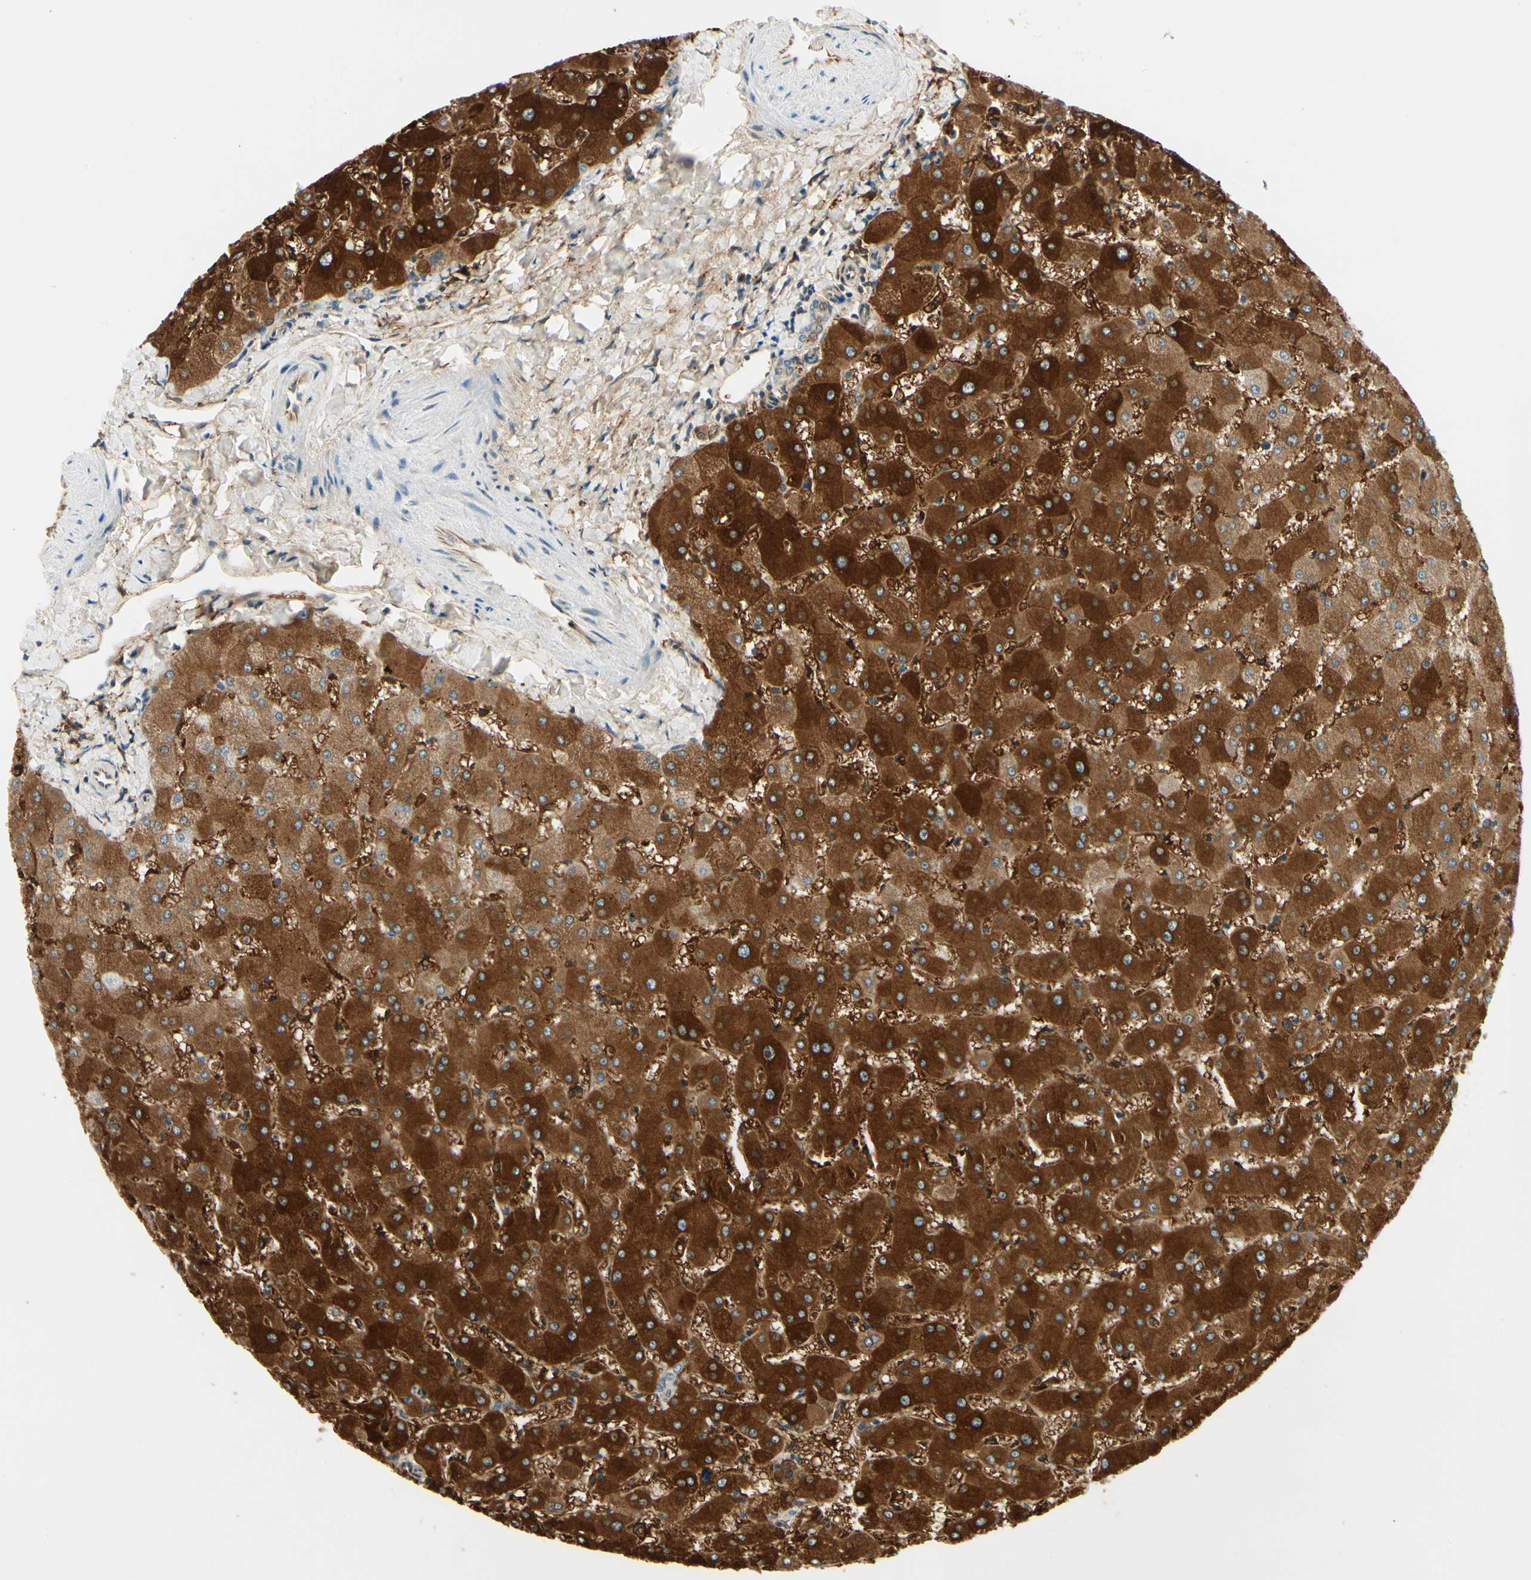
{"staining": {"intensity": "negative", "quantity": "none", "location": "none"}, "tissue": "liver", "cell_type": "Cholangiocytes", "image_type": "normal", "snomed": [{"axis": "morphology", "description": "Normal tissue, NOS"}, {"axis": "topography", "description": "Liver"}], "caption": "DAB immunohistochemical staining of benign human liver demonstrates no significant staining in cholangiocytes.", "gene": "FTH1", "patient": {"sex": "female", "age": 63}}